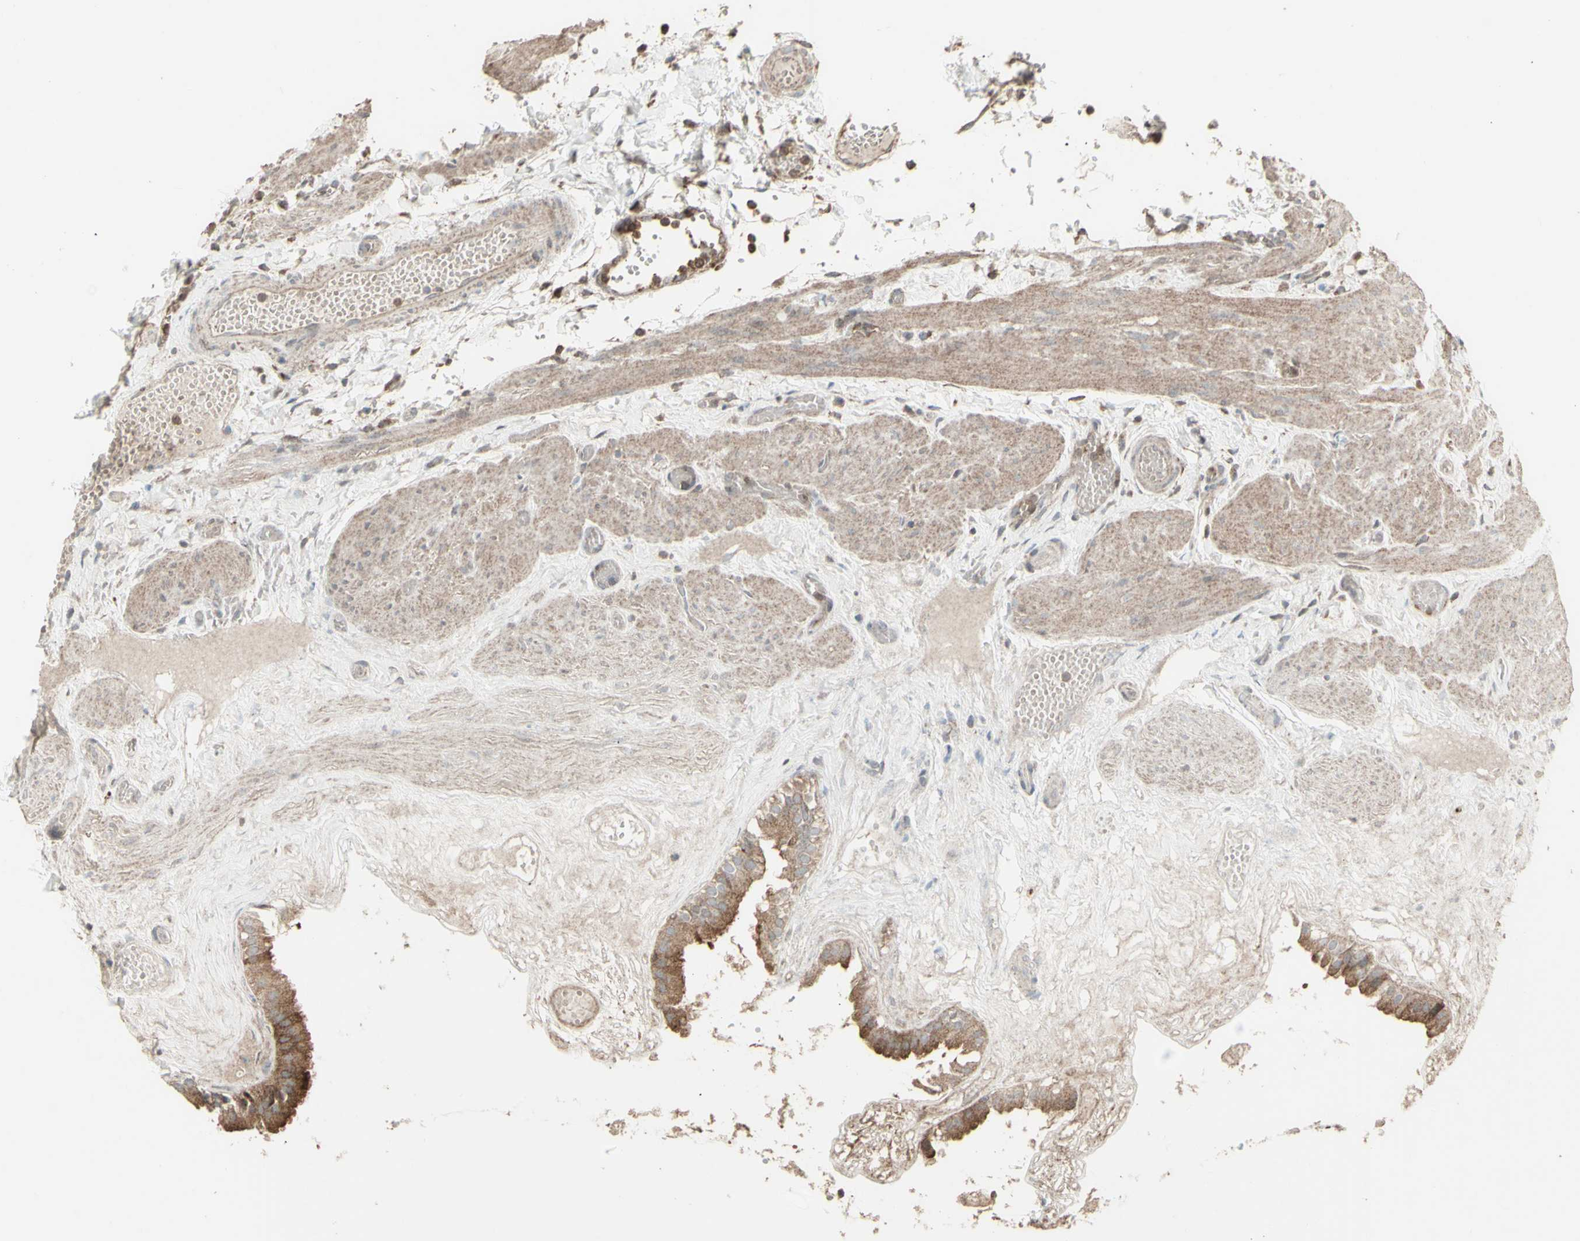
{"staining": {"intensity": "strong", "quantity": ">75%", "location": "cytoplasmic/membranous"}, "tissue": "gallbladder", "cell_type": "Glandular cells", "image_type": "normal", "snomed": [{"axis": "morphology", "description": "Normal tissue, NOS"}, {"axis": "topography", "description": "Gallbladder"}], "caption": "The histopathology image reveals immunohistochemical staining of unremarkable gallbladder. There is strong cytoplasmic/membranous staining is seen in approximately >75% of glandular cells. Using DAB (brown) and hematoxylin (blue) stains, captured at high magnification using brightfield microscopy.", "gene": "RNASEL", "patient": {"sex": "female", "age": 26}}